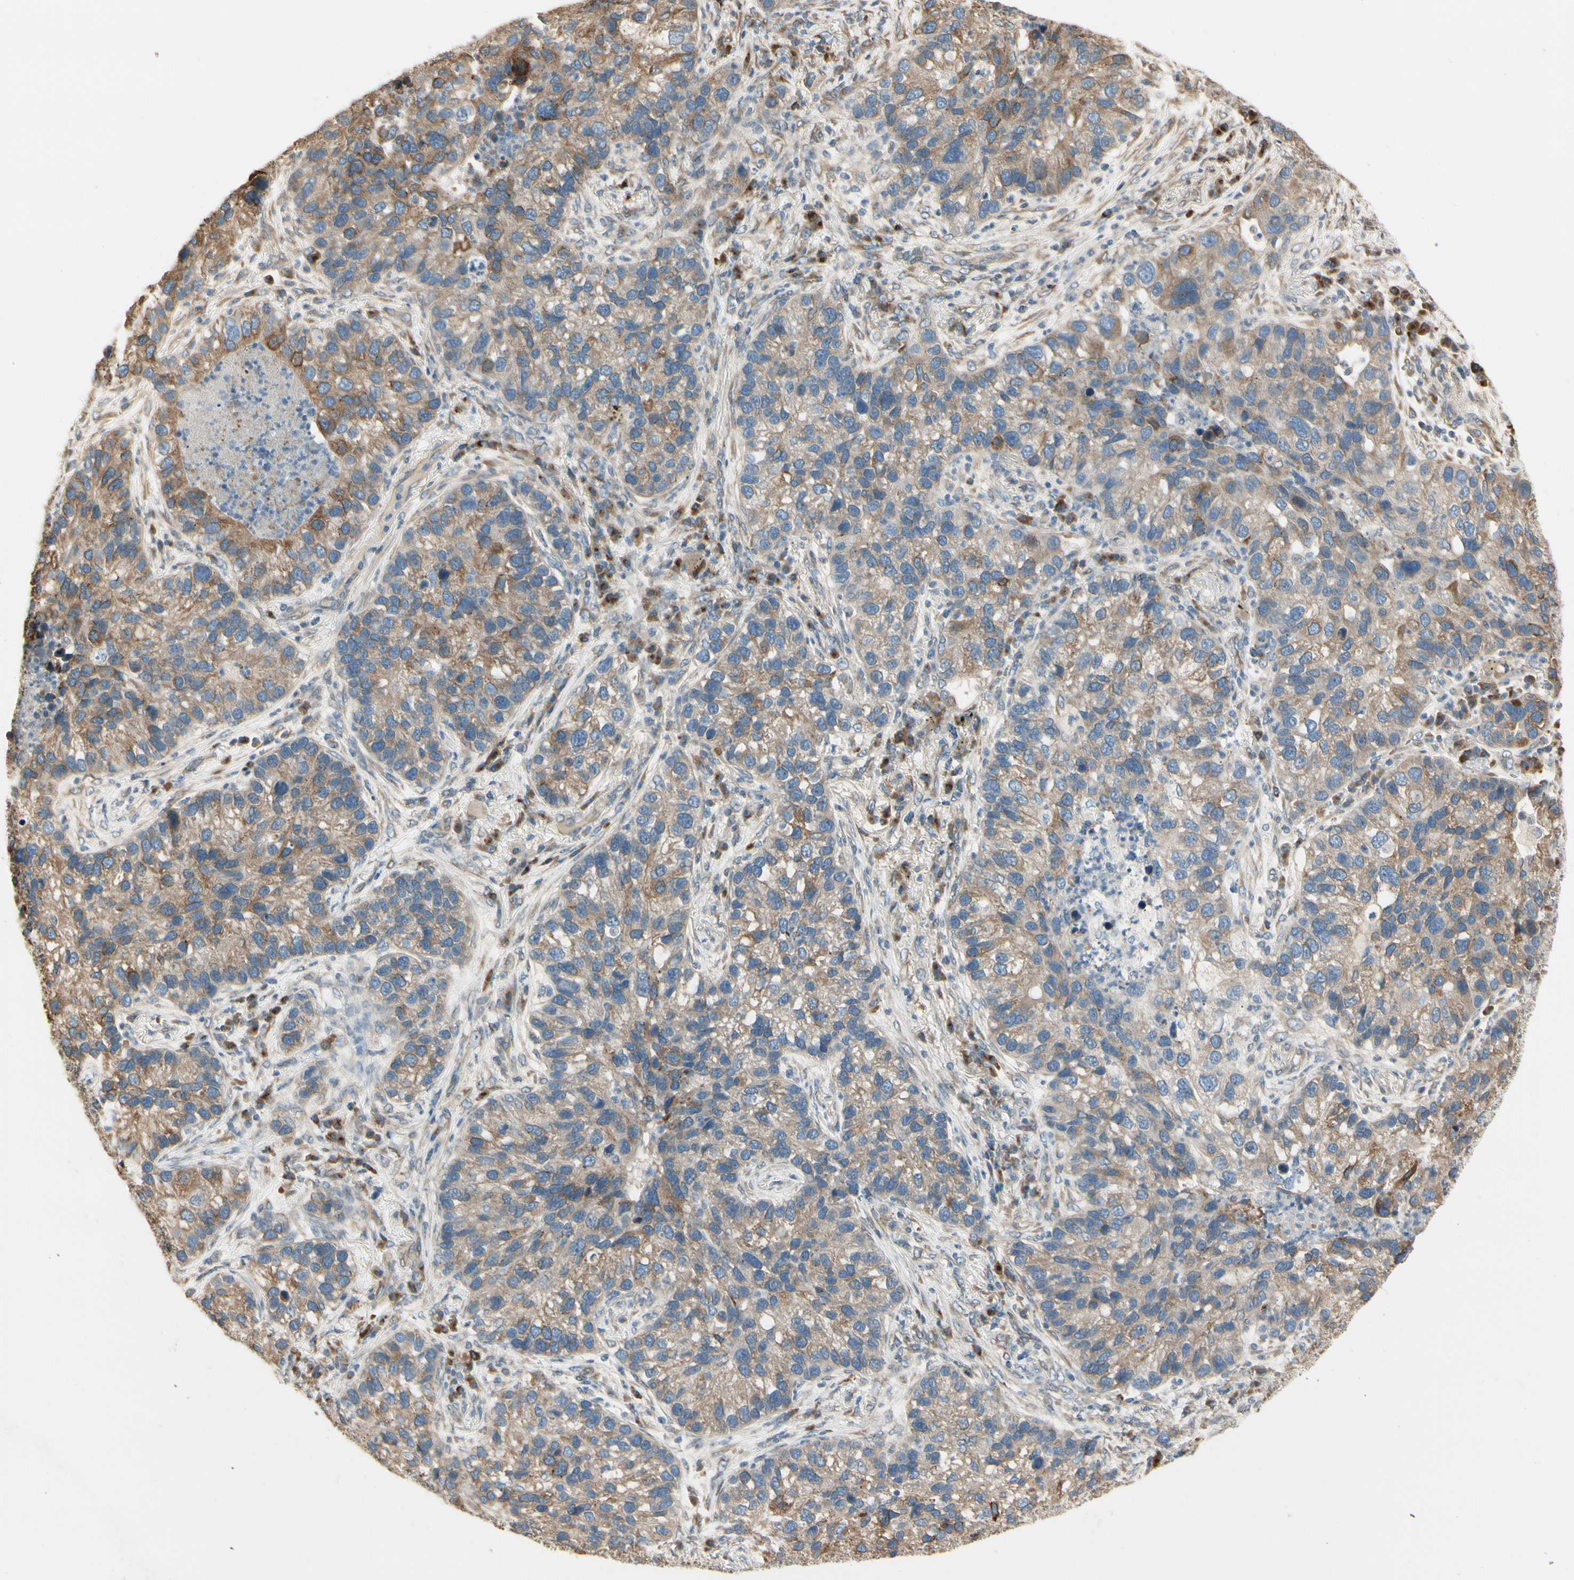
{"staining": {"intensity": "moderate", "quantity": ">75%", "location": "cytoplasmic/membranous"}, "tissue": "lung cancer", "cell_type": "Tumor cells", "image_type": "cancer", "snomed": [{"axis": "morphology", "description": "Normal tissue, NOS"}, {"axis": "morphology", "description": "Adenocarcinoma, NOS"}, {"axis": "topography", "description": "Bronchus"}, {"axis": "topography", "description": "Lung"}], "caption": "Moderate cytoplasmic/membranous expression for a protein is seen in about >75% of tumor cells of lung adenocarcinoma using immunohistochemistry.", "gene": "NUCB2", "patient": {"sex": "male", "age": 54}}